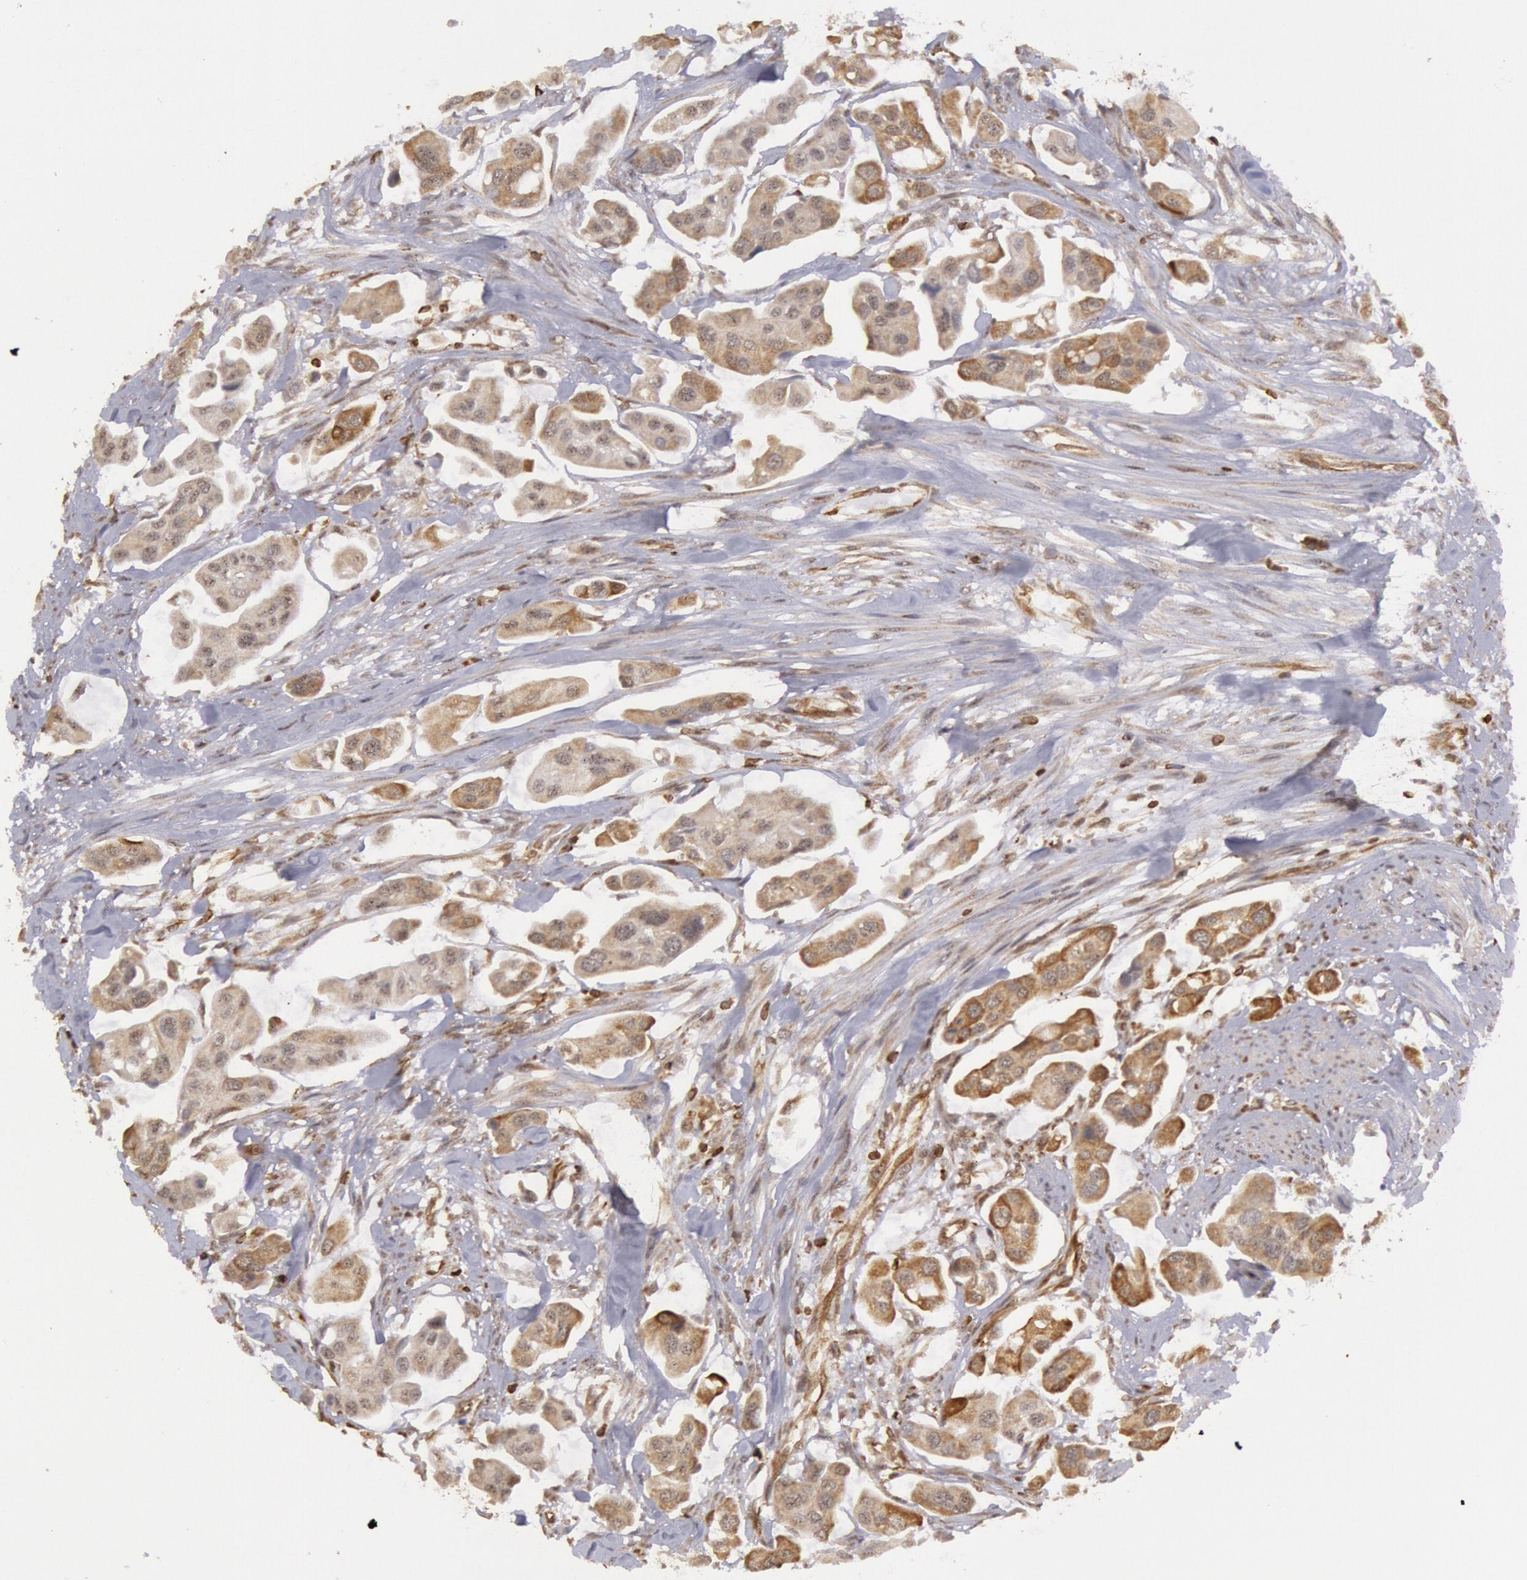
{"staining": {"intensity": "weak", "quantity": ">75%", "location": "cytoplasmic/membranous"}, "tissue": "urothelial cancer", "cell_type": "Tumor cells", "image_type": "cancer", "snomed": [{"axis": "morphology", "description": "Adenocarcinoma, NOS"}, {"axis": "topography", "description": "Urinary bladder"}], "caption": "Immunohistochemical staining of human urothelial cancer reveals low levels of weak cytoplasmic/membranous protein positivity in about >75% of tumor cells.", "gene": "TAP2", "patient": {"sex": "male", "age": 61}}